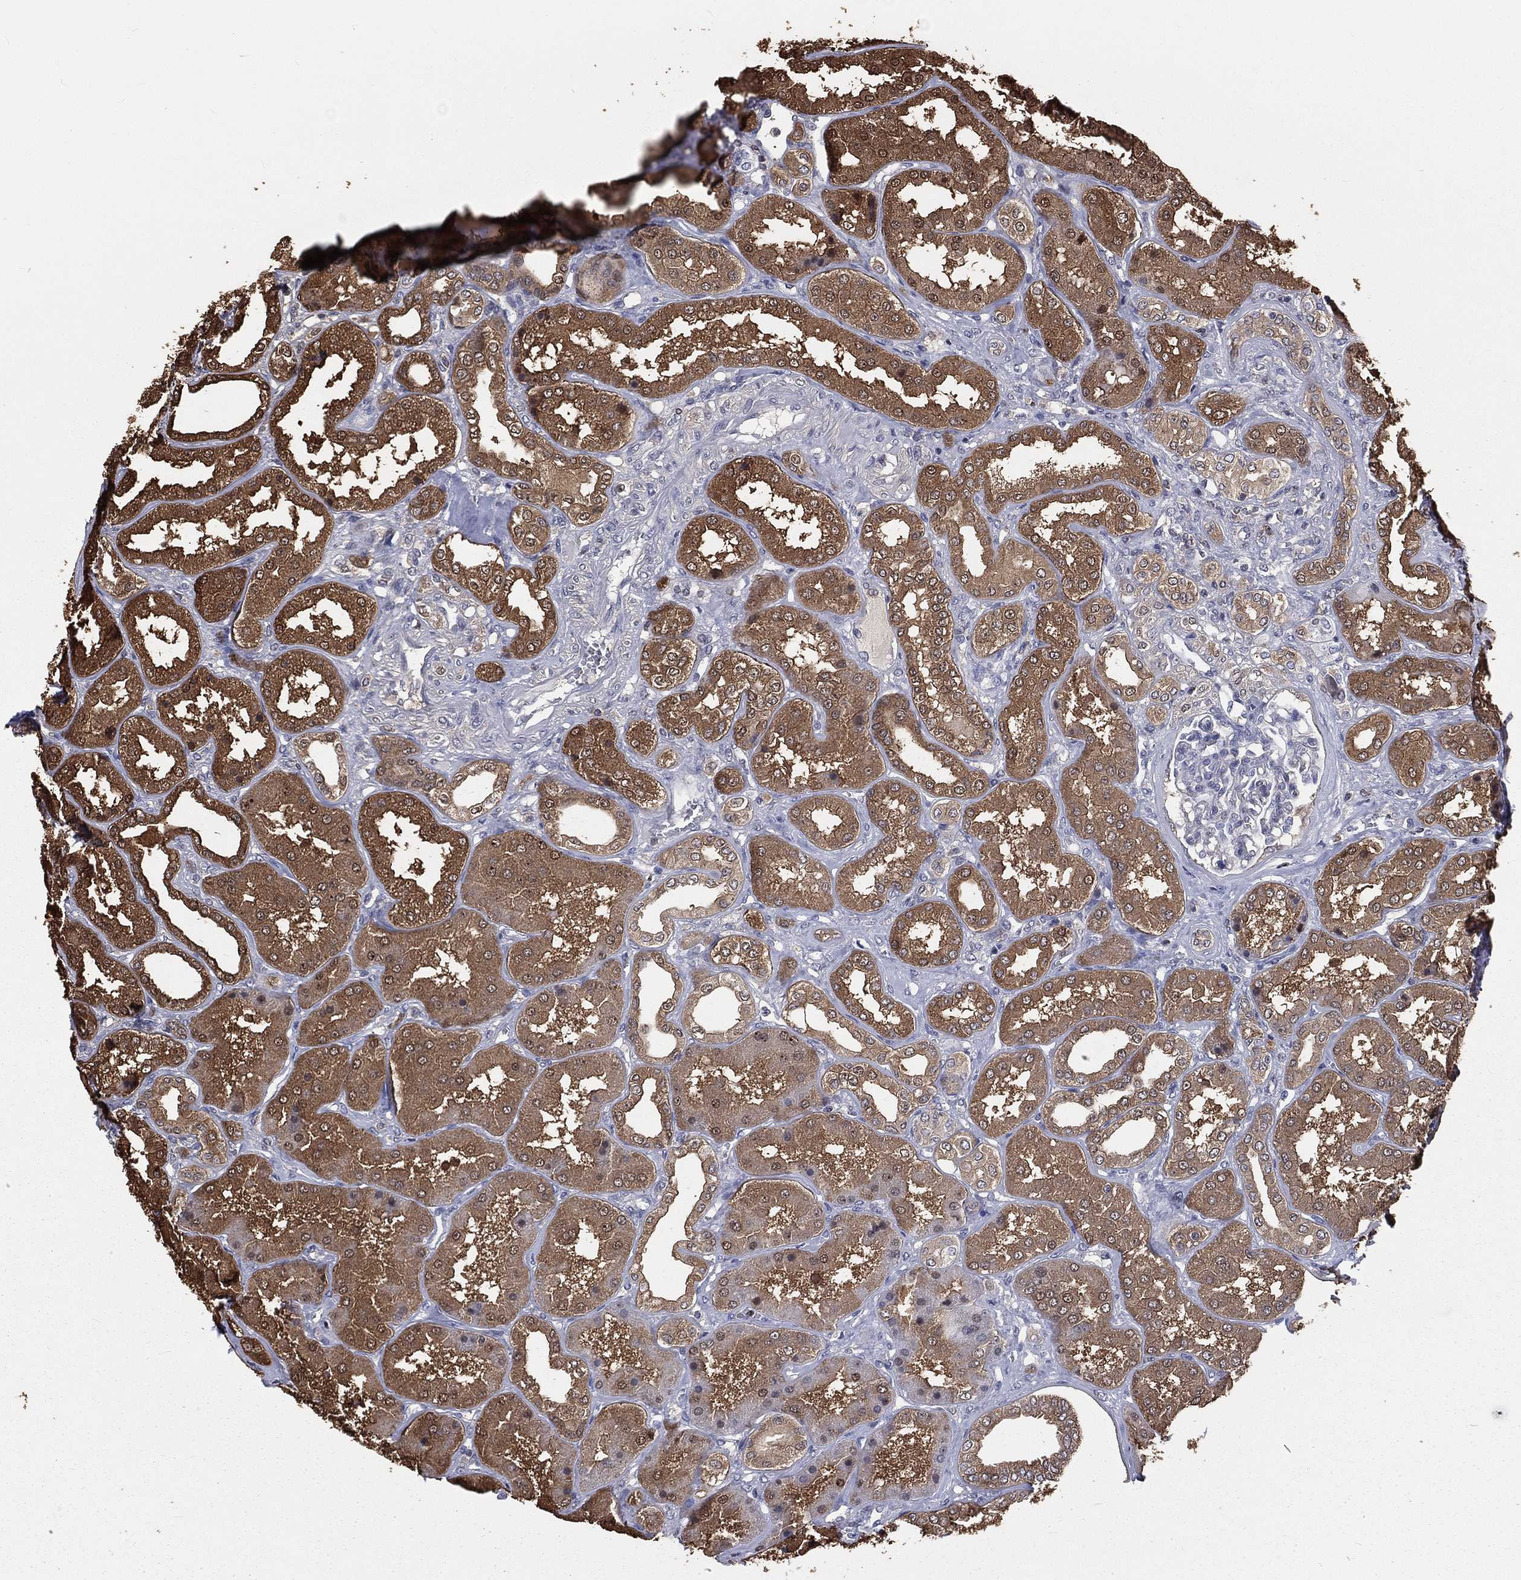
{"staining": {"intensity": "negative", "quantity": "none", "location": "none"}, "tissue": "kidney", "cell_type": "Cells in glomeruli", "image_type": "normal", "snomed": [{"axis": "morphology", "description": "Normal tissue, NOS"}, {"axis": "topography", "description": "Kidney"}], "caption": "IHC photomicrograph of benign kidney: human kidney stained with DAB exhibits no significant protein positivity in cells in glomeruli.", "gene": "TBC1D2", "patient": {"sex": "female", "age": 56}}